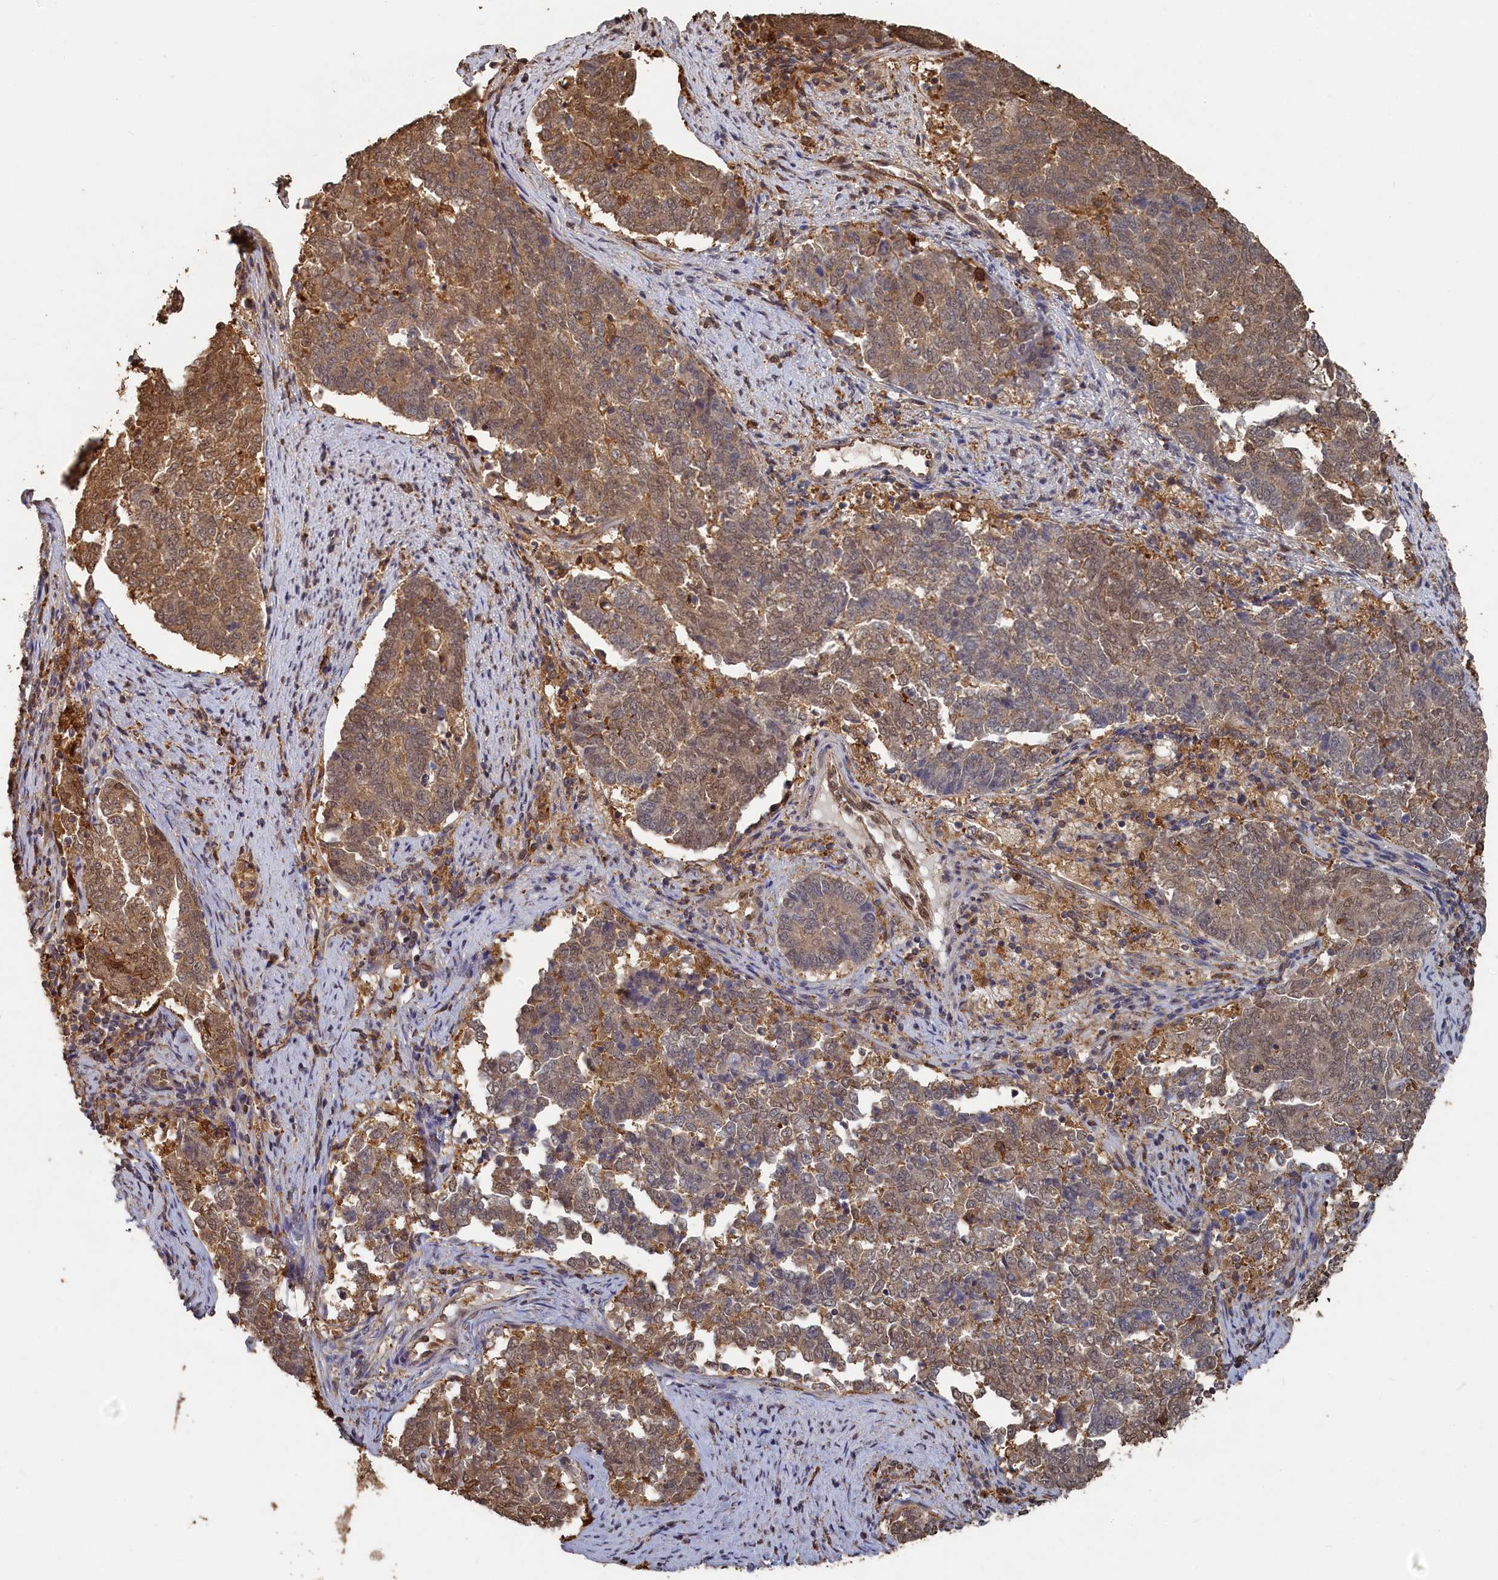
{"staining": {"intensity": "moderate", "quantity": ">75%", "location": "cytoplasmic/membranous,nuclear"}, "tissue": "endometrial cancer", "cell_type": "Tumor cells", "image_type": "cancer", "snomed": [{"axis": "morphology", "description": "Adenocarcinoma, NOS"}, {"axis": "topography", "description": "Endometrium"}], "caption": "This is a histology image of immunohistochemistry (IHC) staining of adenocarcinoma (endometrial), which shows moderate positivity in the cytoplasmic/membranous and nuclear of tumor cells.", "gene": "UCHL3", "patient": {"sex": "female", "age": 80}}